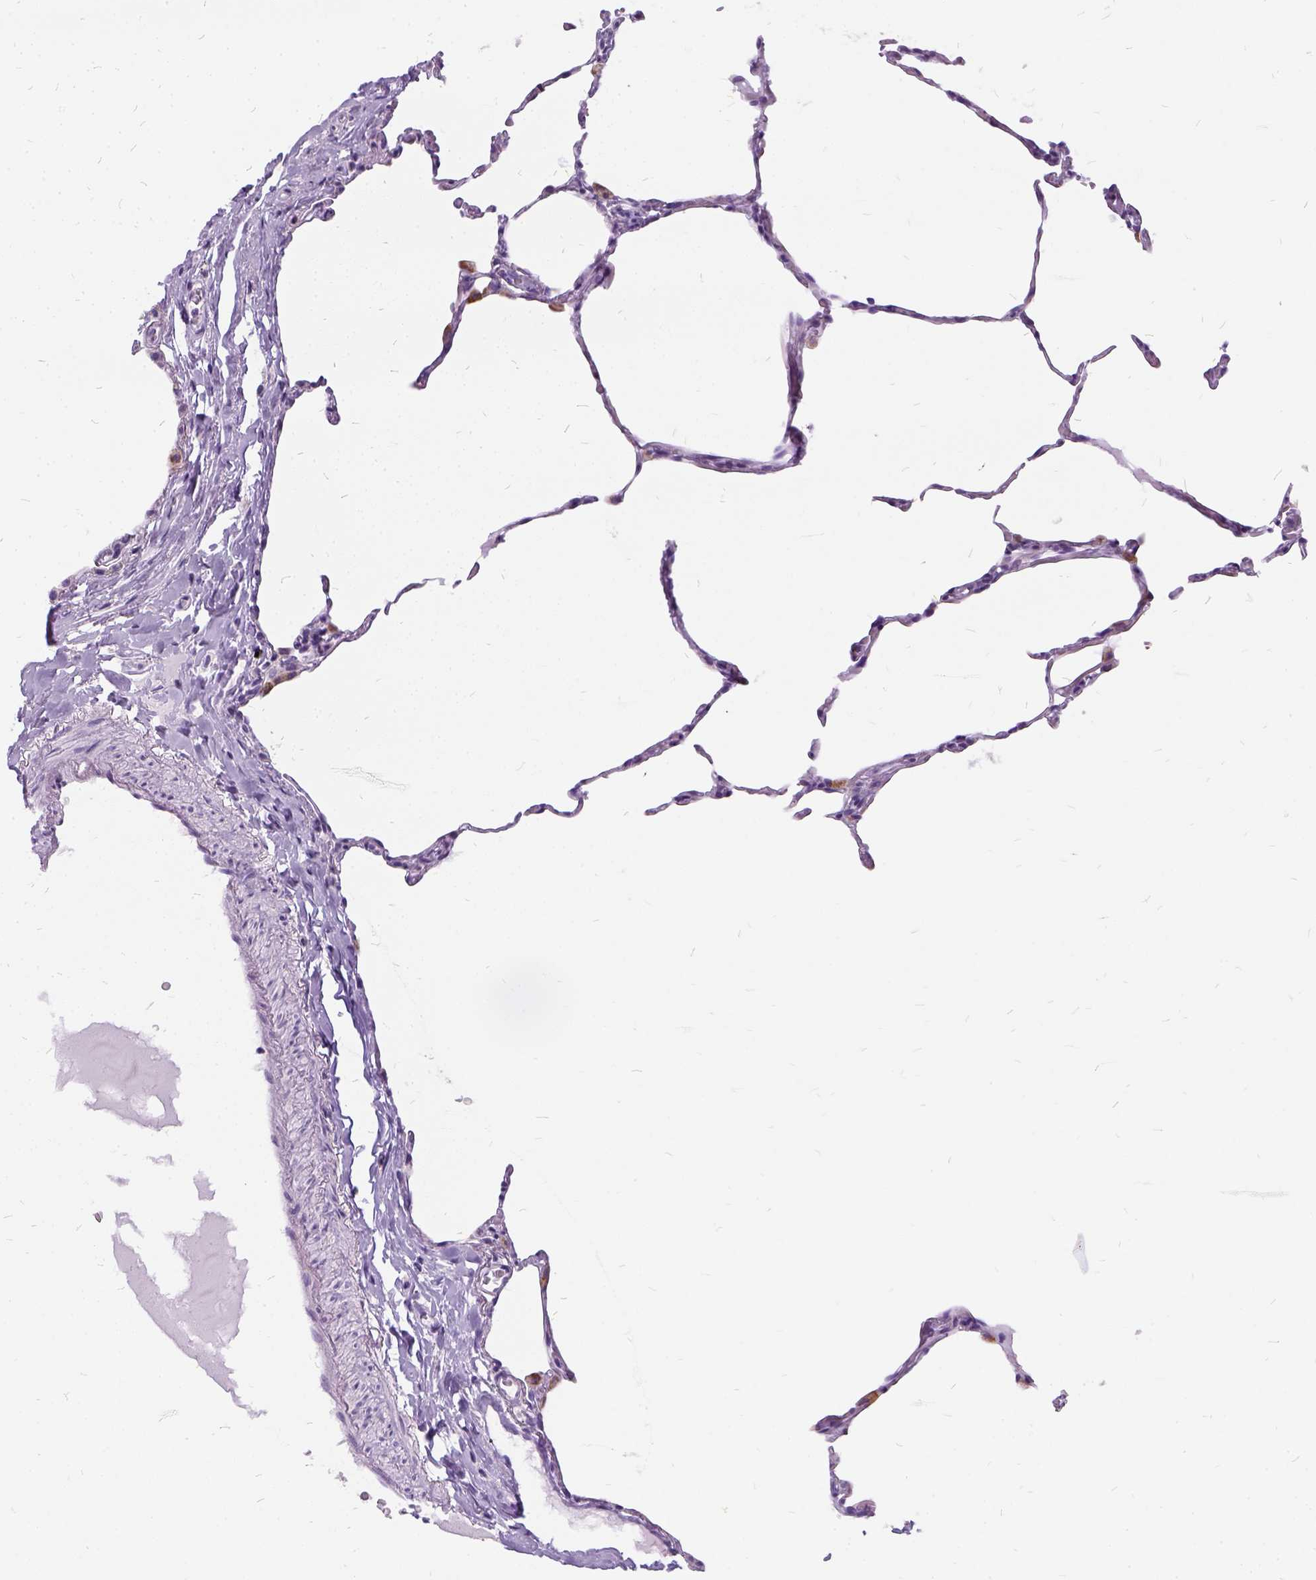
{"staining": {"intensity": "negative", "quantity": "none", "location": "none"}, "tissue": "lung", "cell_type": "Alveolar cells", "image_type": "normal", "snomed": [{"axis": "morphology", "description": "Normal tissue, NOS"}, {"axis": "topography", "description": "Lung"}], "caption": "IHC of unremarkable lung displays no expression in alveolar cells. (Immunohistochemistry (ihc), brightfield microscopy, high magnification).", "gene": "FDX1", "patient": {"sex": "female", "age": 57}}